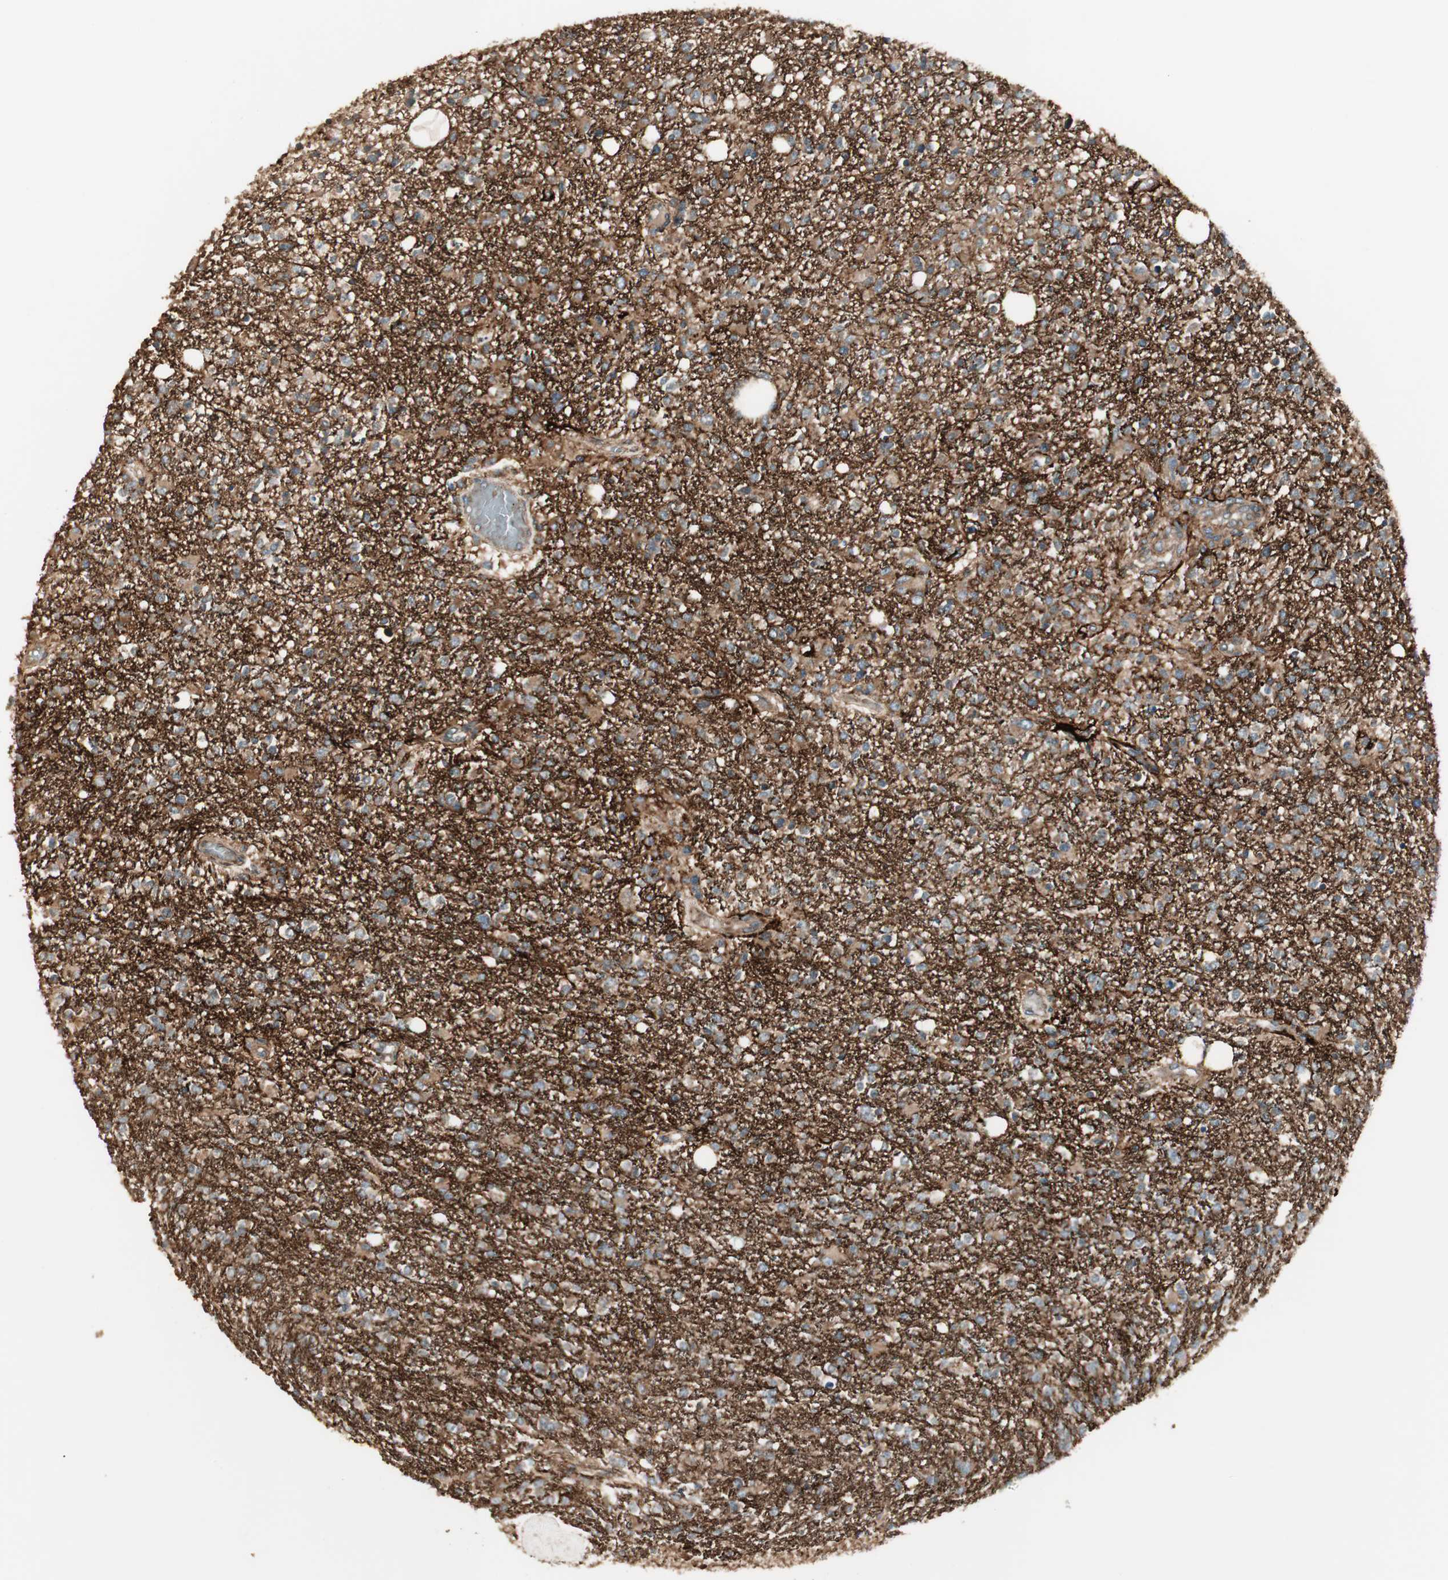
{"staining": {"intensity": "weak", "quantity": ">75%", "location": "cytoplasmic/membranous"}, "tissue": "glioma", "cell_type": "Tumor cells", "image_type": "cancer", "snomed": [{"axis": "morphology", "description": "Glioma, malignant, High grade"}, {"axis": "topography", "description": "Cerebral cortex"}], "caption": "A brown stain highlights weak cytoplasmic/membranous expression of a protein in high-grade glioma (malignant) tumor cells.", "gene": "PPP2R5E", "patient": {"sex": "male", "age": 76}}